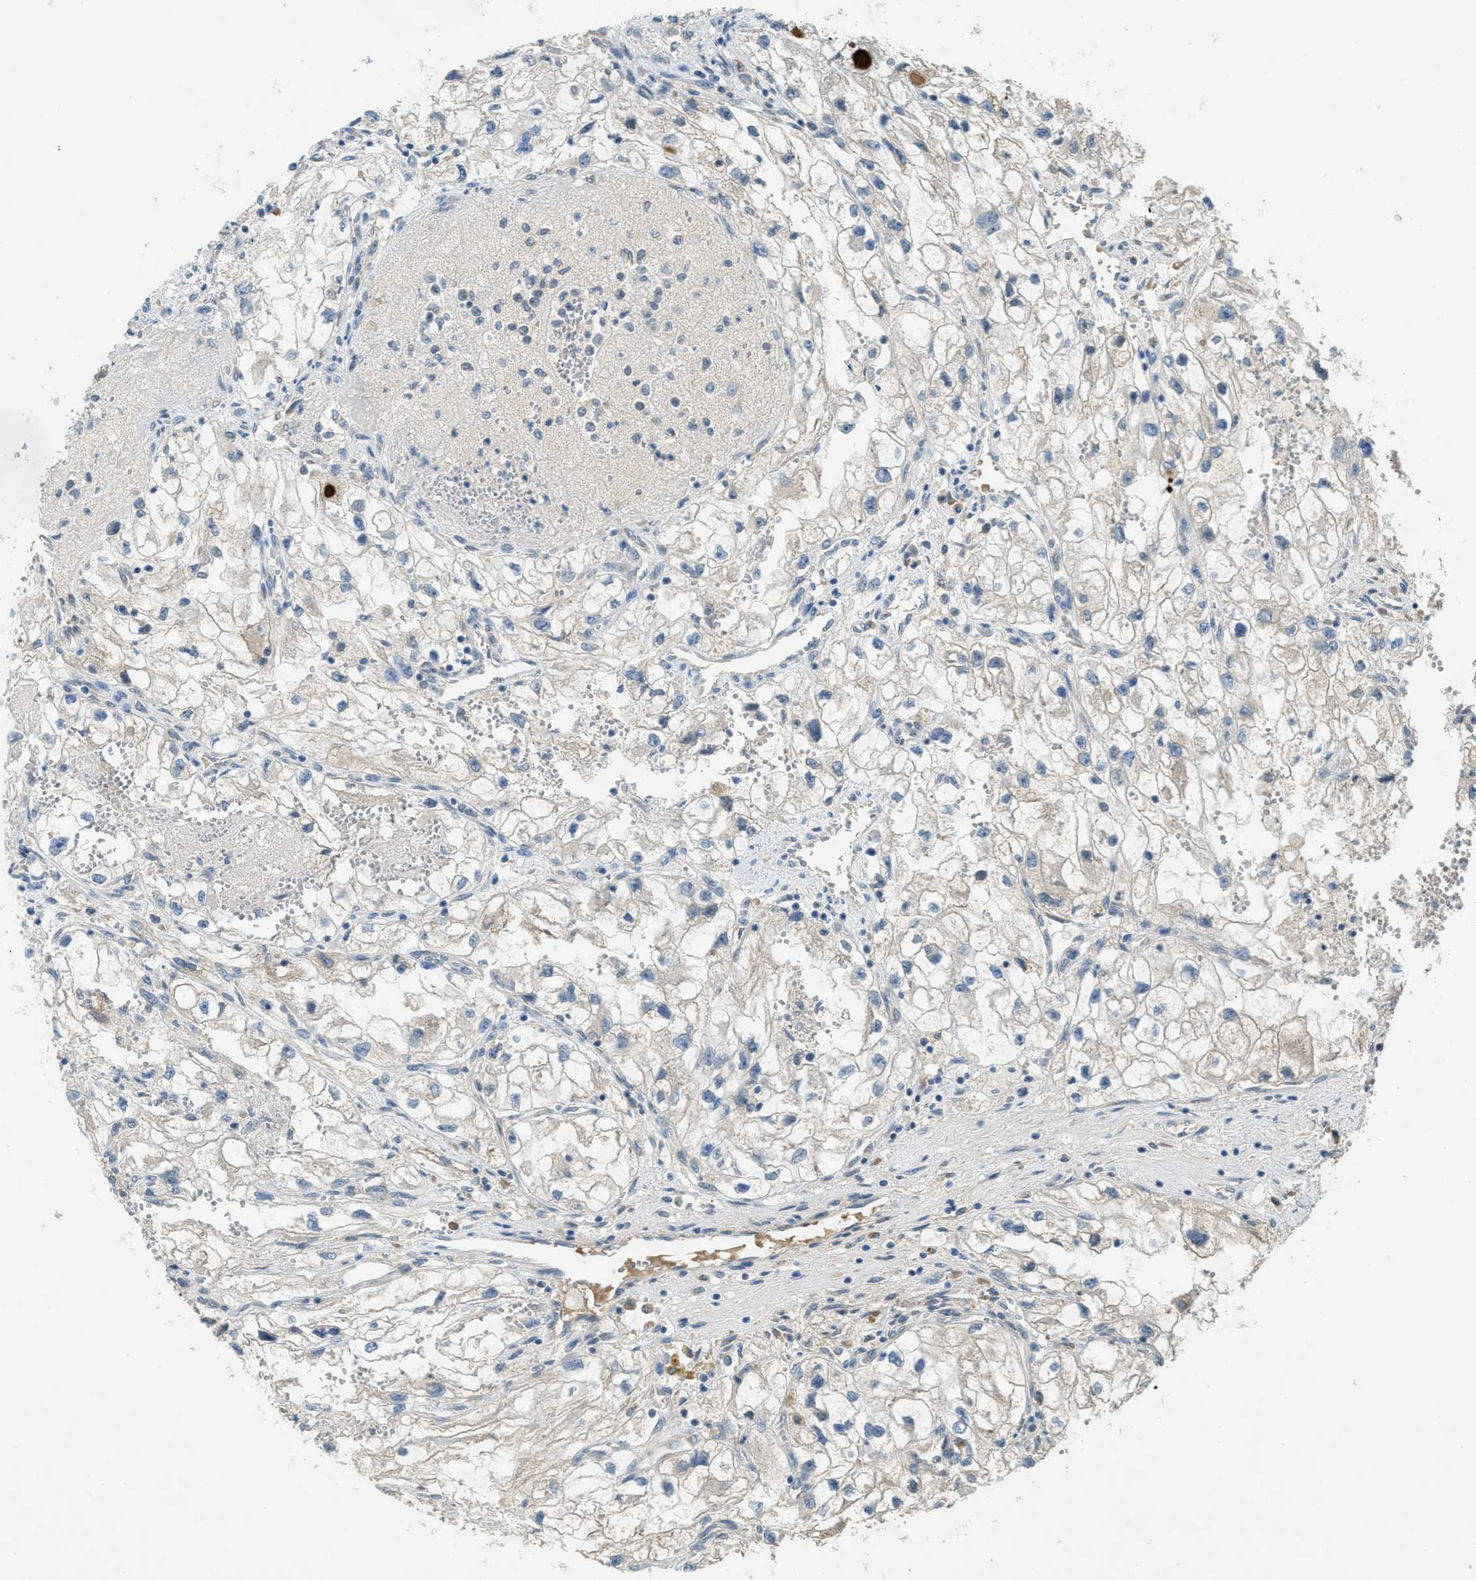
{"staining": {"intensity": "weak", "quantity": "25%-75%", "location": "cytoplasmic/membranous"}, "tissue": "renal cancer", "cell_type": "Tumor cells", "image_type": "cancer", "snomed": [{"axis": "morphology", "description": "Adenocarcinoma, NOS"}, {"axis": "topography", "description": "Kidney"}], "caption": "Immunohistochemical staining of renal adenocarcinoma shows weak cytoplasmic/membranous protein expression in about 25%-75% of tumor cells.", "gene": "MPDU1", "patient": {"sex": "female", "age": 70}}